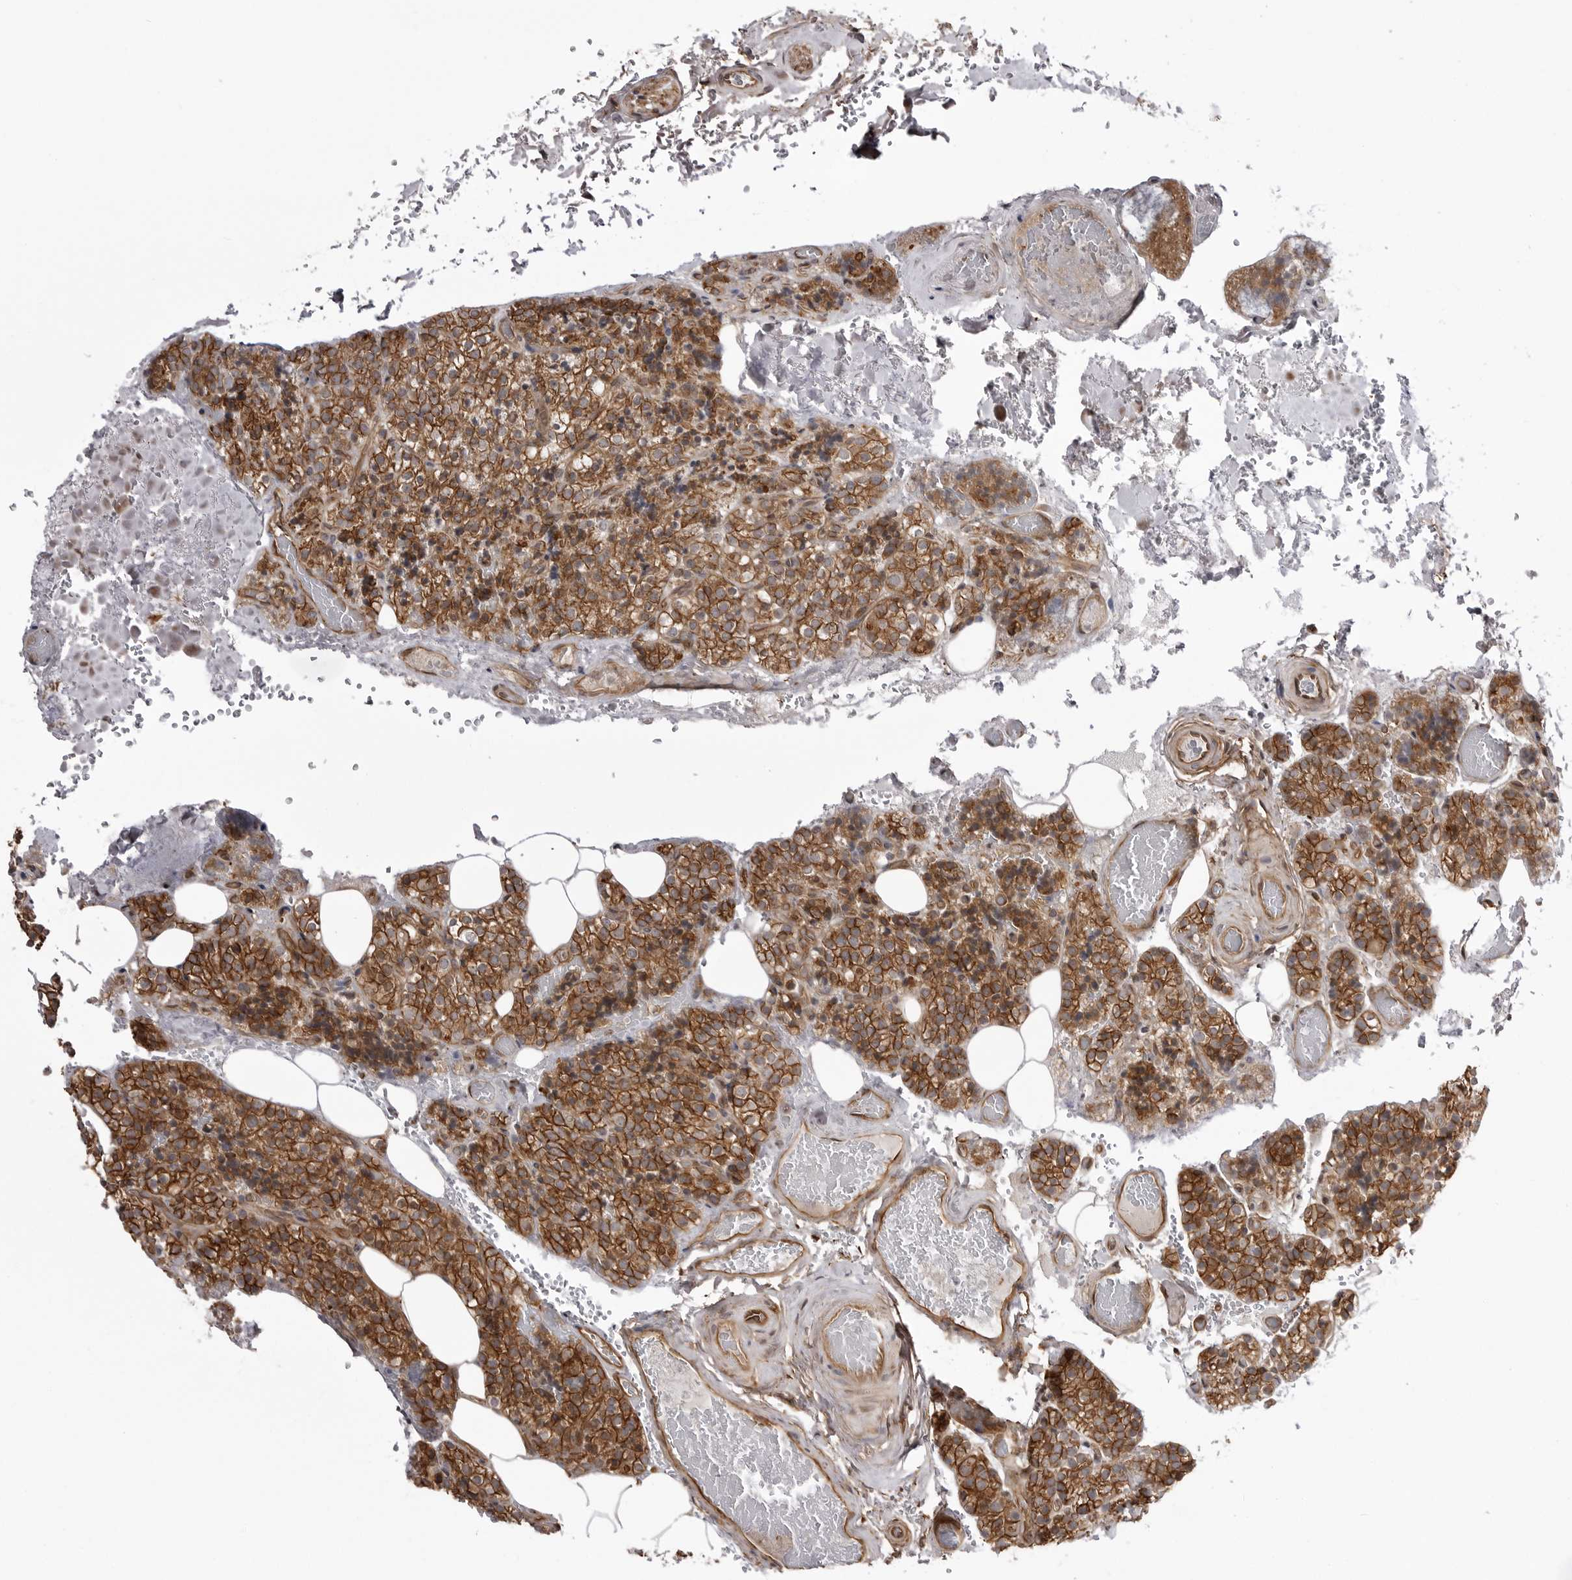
{"staining": {"intensity": "moderate", "quantity": ">75%", "location": "cytoplasmic/membranous"}, "tissue": "parathyroid gland", "cell_type": "Glandular cells", "image_type": "normal", "snomed": [{"axis": "morphology", "description": "Normal tissue, NOS"}, {"axis": "topography", "description": "Parathyroid gland"}], "caption": "Unremarkable parathyroid gland reveals moderate cytoplasmic/membranous staining in about >75% of glandular cells, visualized by immunohistochemistry. Immunohistochemistry (ihc) stains the protein of interest in brown and the nuclei are stained blue.", "gene": "ARL5A", "patient": {"sex": "male", "age": 87}}